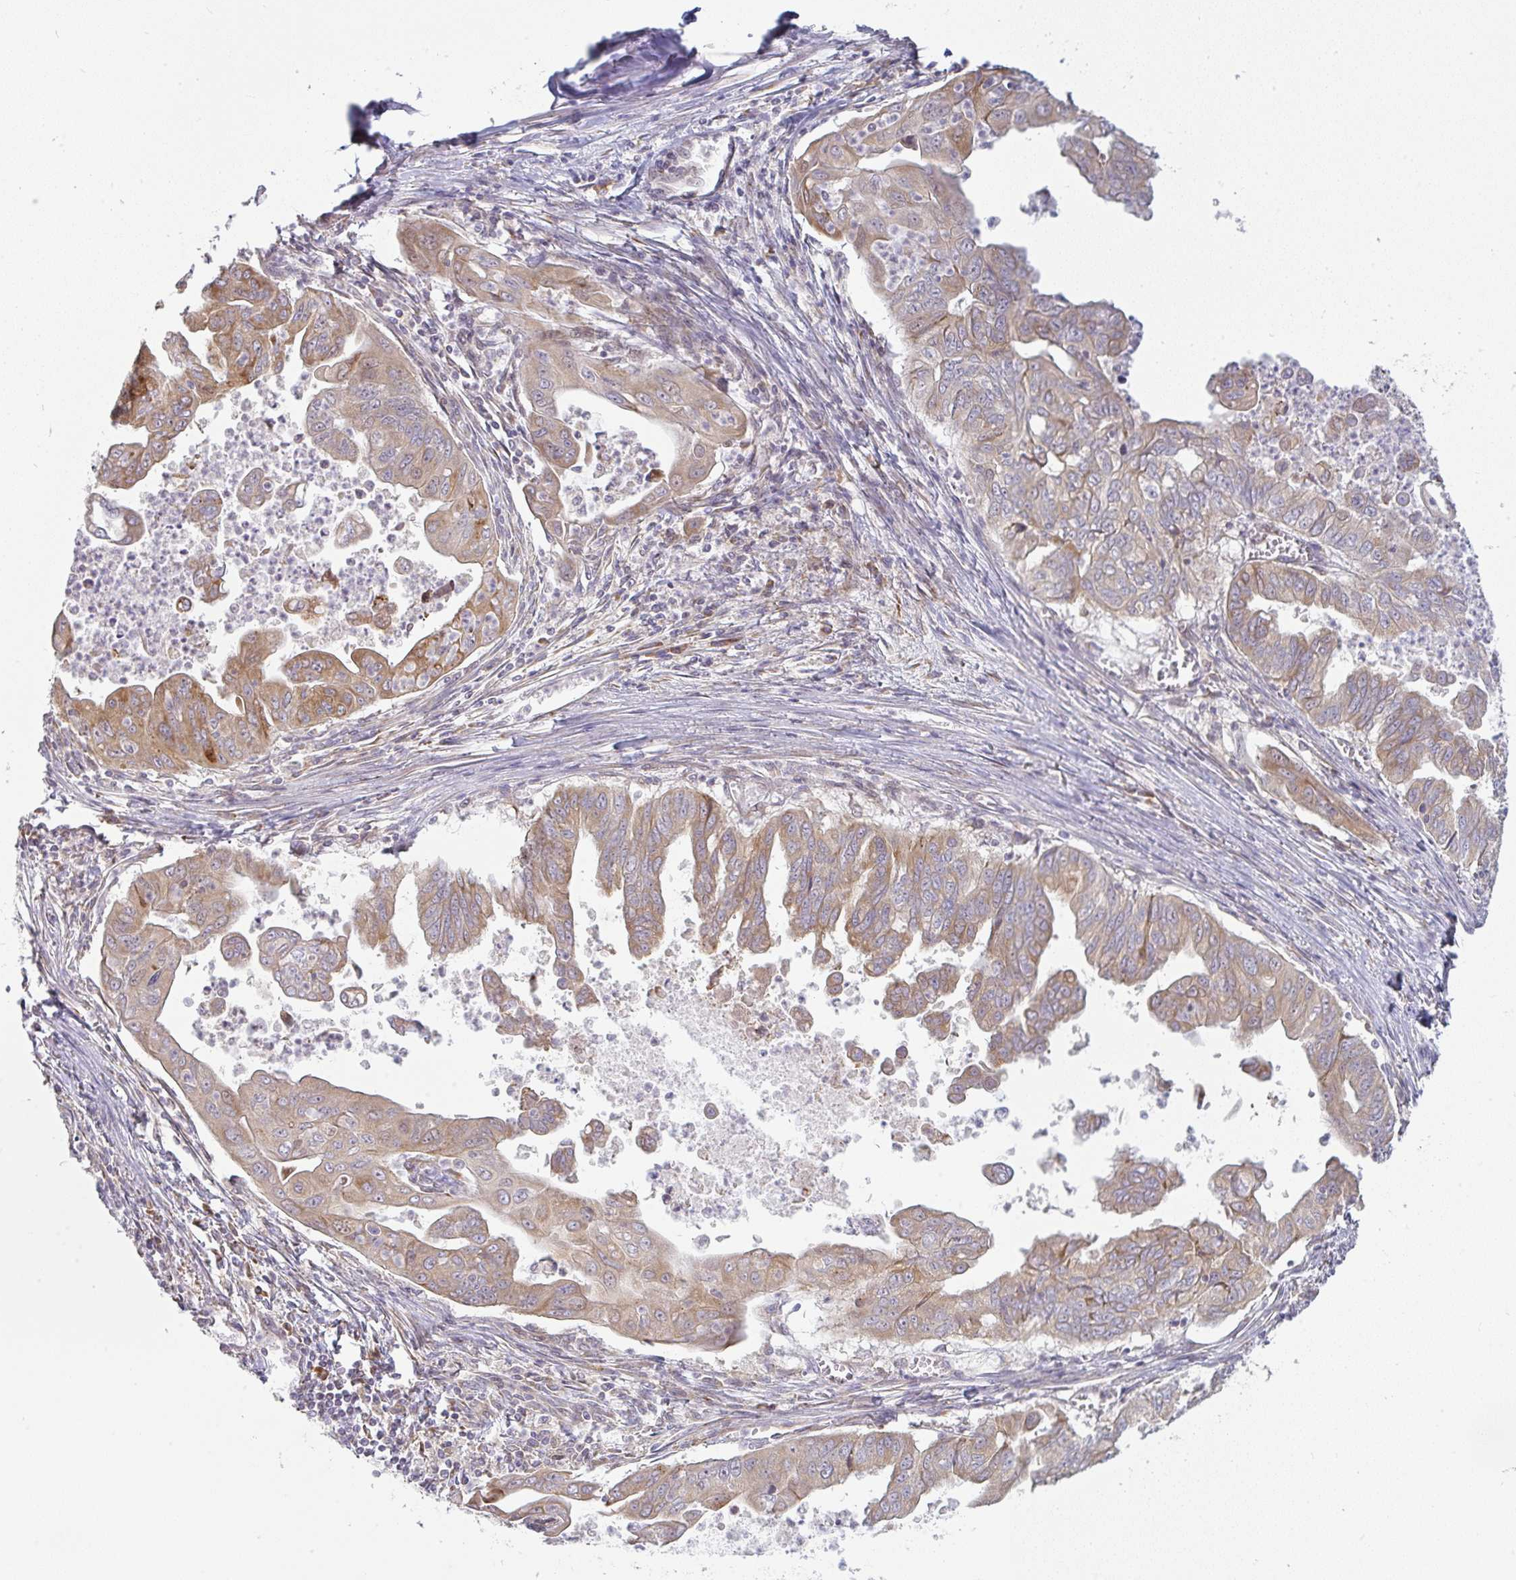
{"staining": {"intensity": "moderate", "quantity": "25%-75%", "location": "cytoplasmic/membranous"}, "tissue": "stomach cancer", "cell_type": "Tumor cells", "image_type": "cancer", "snomed": [{"axis": "morphology", "description": "Adenocarcinoma, NOS"}, {"axis": "topography", "description": "Stomach, upper"}], "caption": "Stomach cancer (adenocarcinoma) stained for a protein demonstrates moderate cytoplasmic/membranous positivity in tumor cells.", "gene": "MOB1A", "patient": {"sex": "male", "age": 80}}